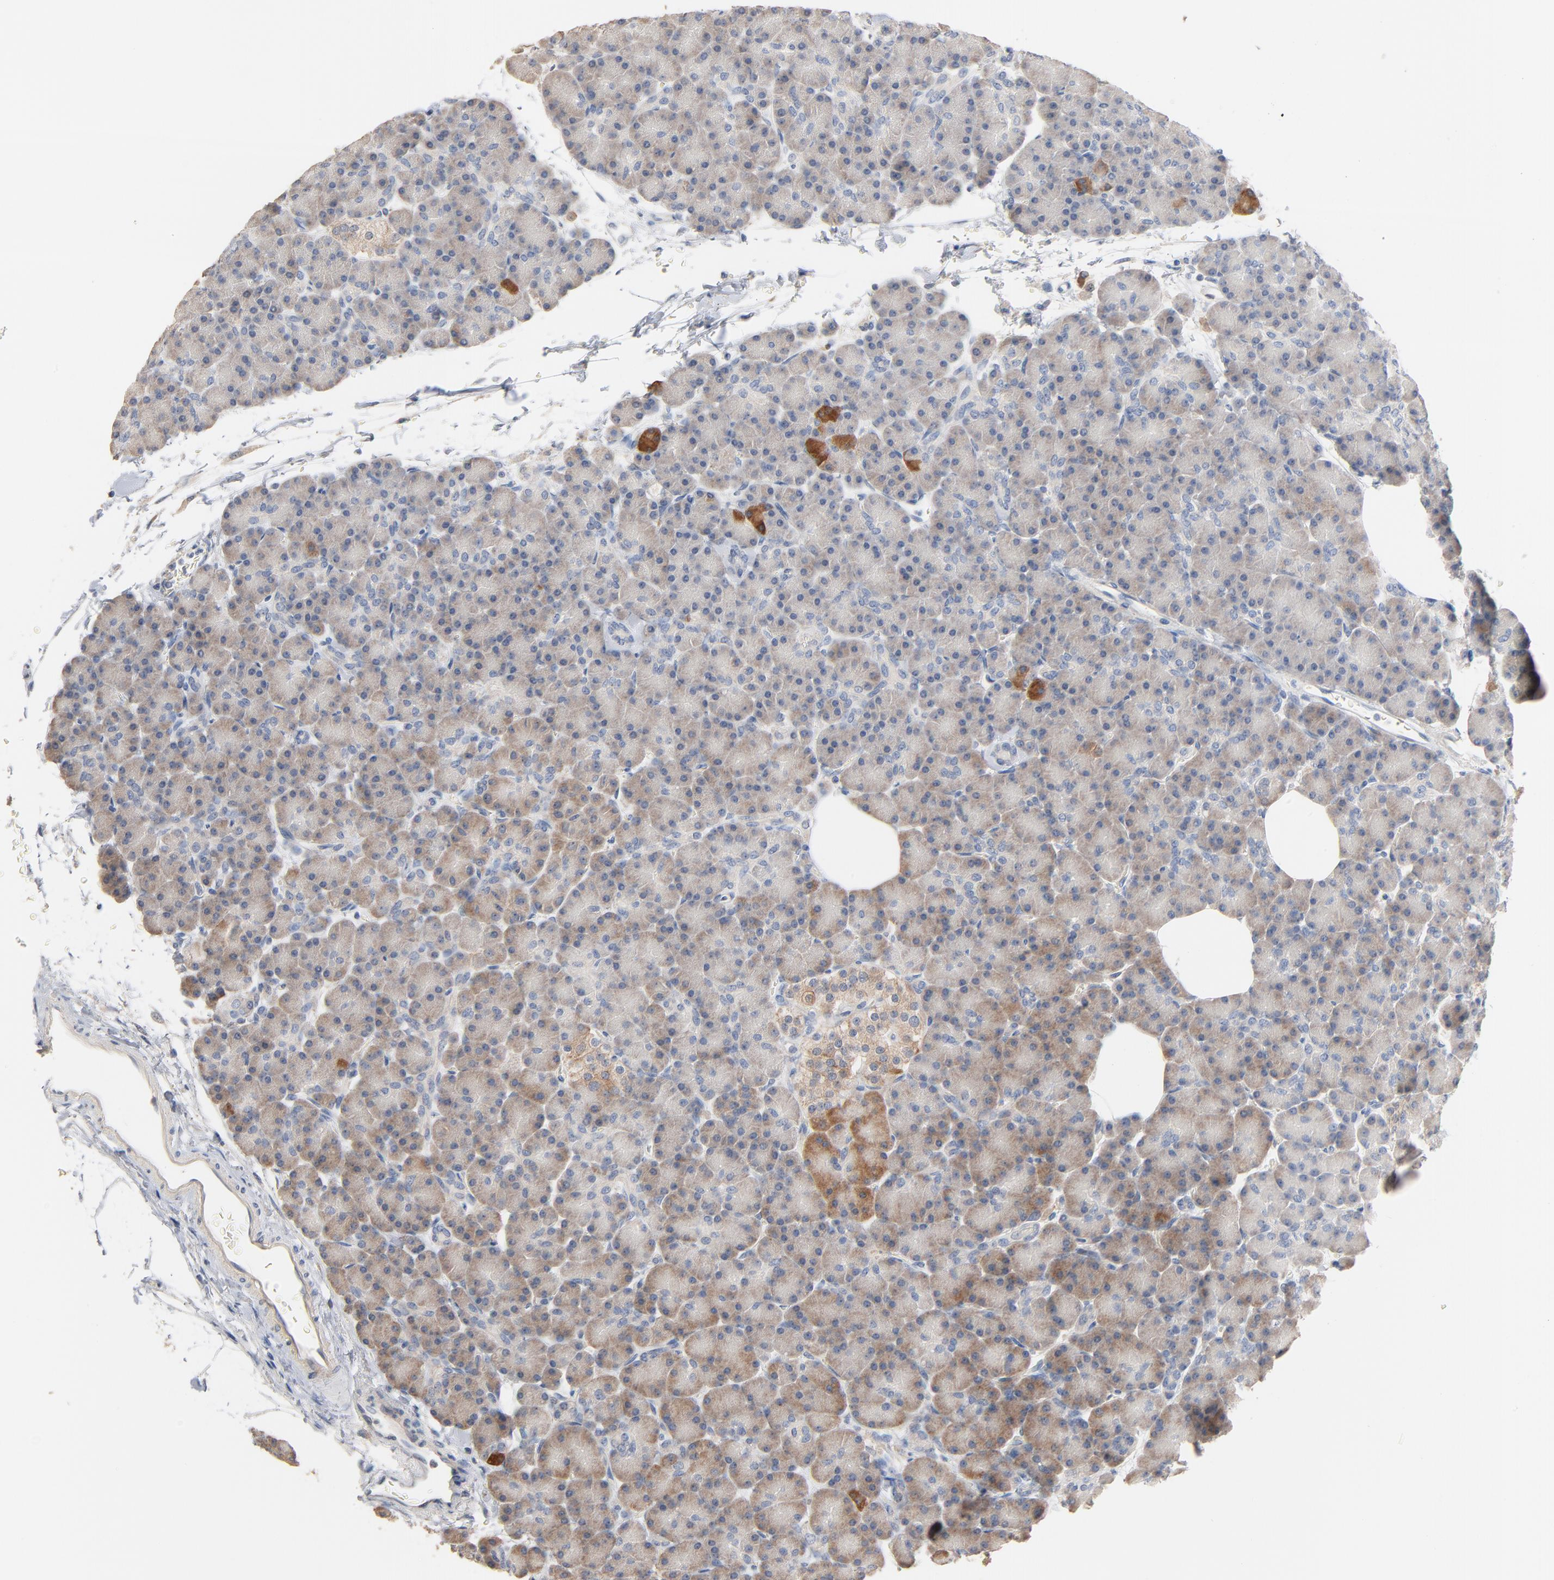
{"staining": {"intensity": "strong", "quantity": "<25%", "location": "cytoplasmic/membranous"}, "tissue": "pancreas", "cell_type": "Exocrine glandular cells", "image_type": "normal", "snomed": [{"axis": "morphology", "description": "Normal tissue, NOS"}, {"axis": "topography", "description": "Pancreas"}], "caption": "This photomicrograph exhibits normal pancreas stained with IHC to label a protein in brown. The cytoplasmic/membranous of exocrine glandular cells show strong positivity for the protein. Nuclei are counter-stained blue.", "gene": "ZDHHC8", "patient": {"sex": "female", "age": 43}}